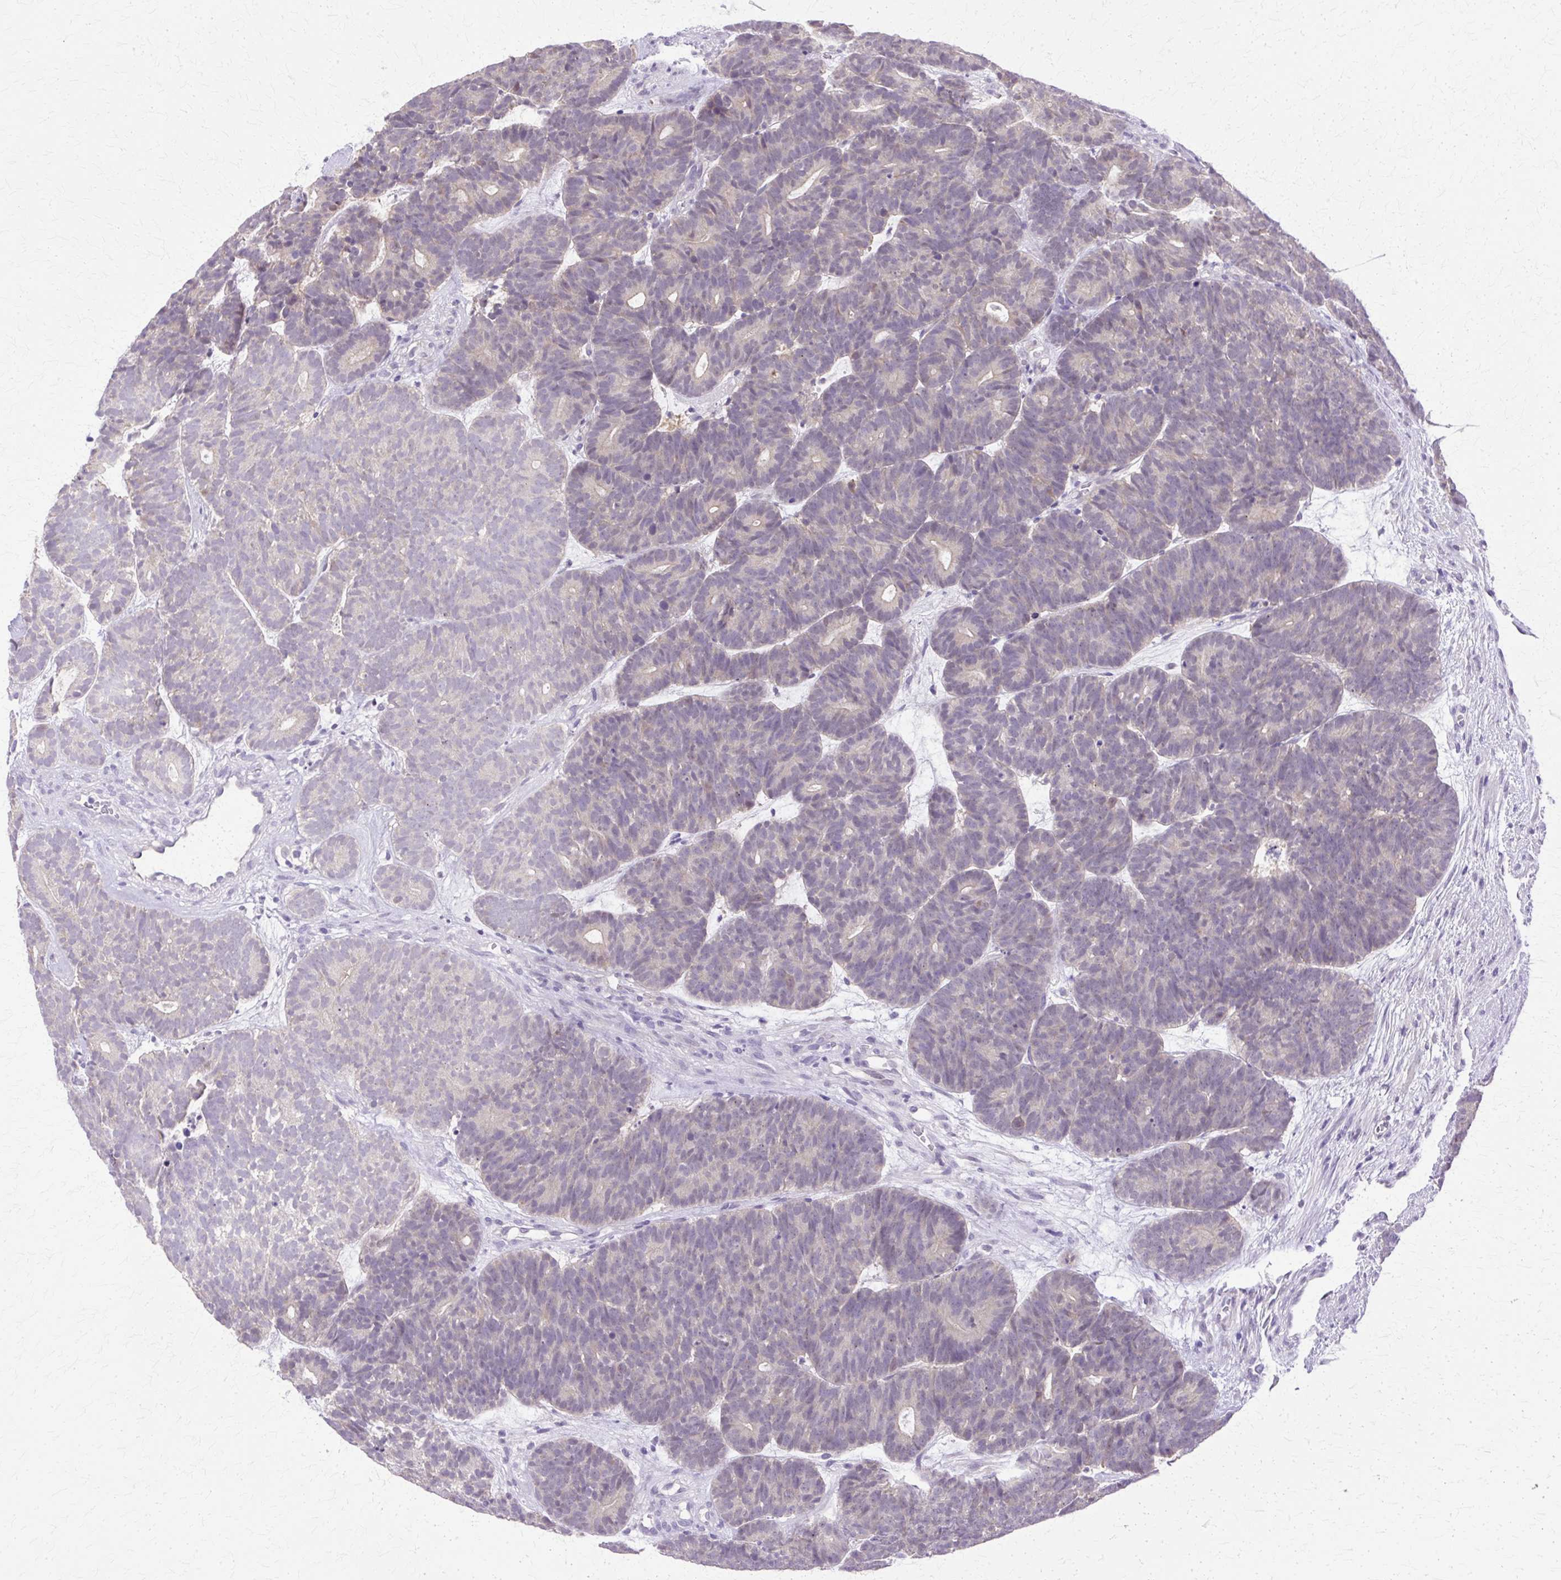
{"staining": {"intensity": "negative", "quantity": "none", "location": "none"}, "tissue": "head and neck cancer", "cell_type": "Tumor cells", "image_type": "cancer", "snomed": [{"axis": "morphology", "description": "Adenocarcinoma, NOS"}, {"axis": "topography", "description": "Head-Neck"}], "caption": "IHC of human head and neck cancer (adenocarcinoma) reveals no expression in tumor cells. Brightfield microscopy of IHC stained with DAB (brown) and hematoxylin (blue), captured at high magnification.", "gene": "HSPA8", "patient": {"sex": "female", "age": 81}}